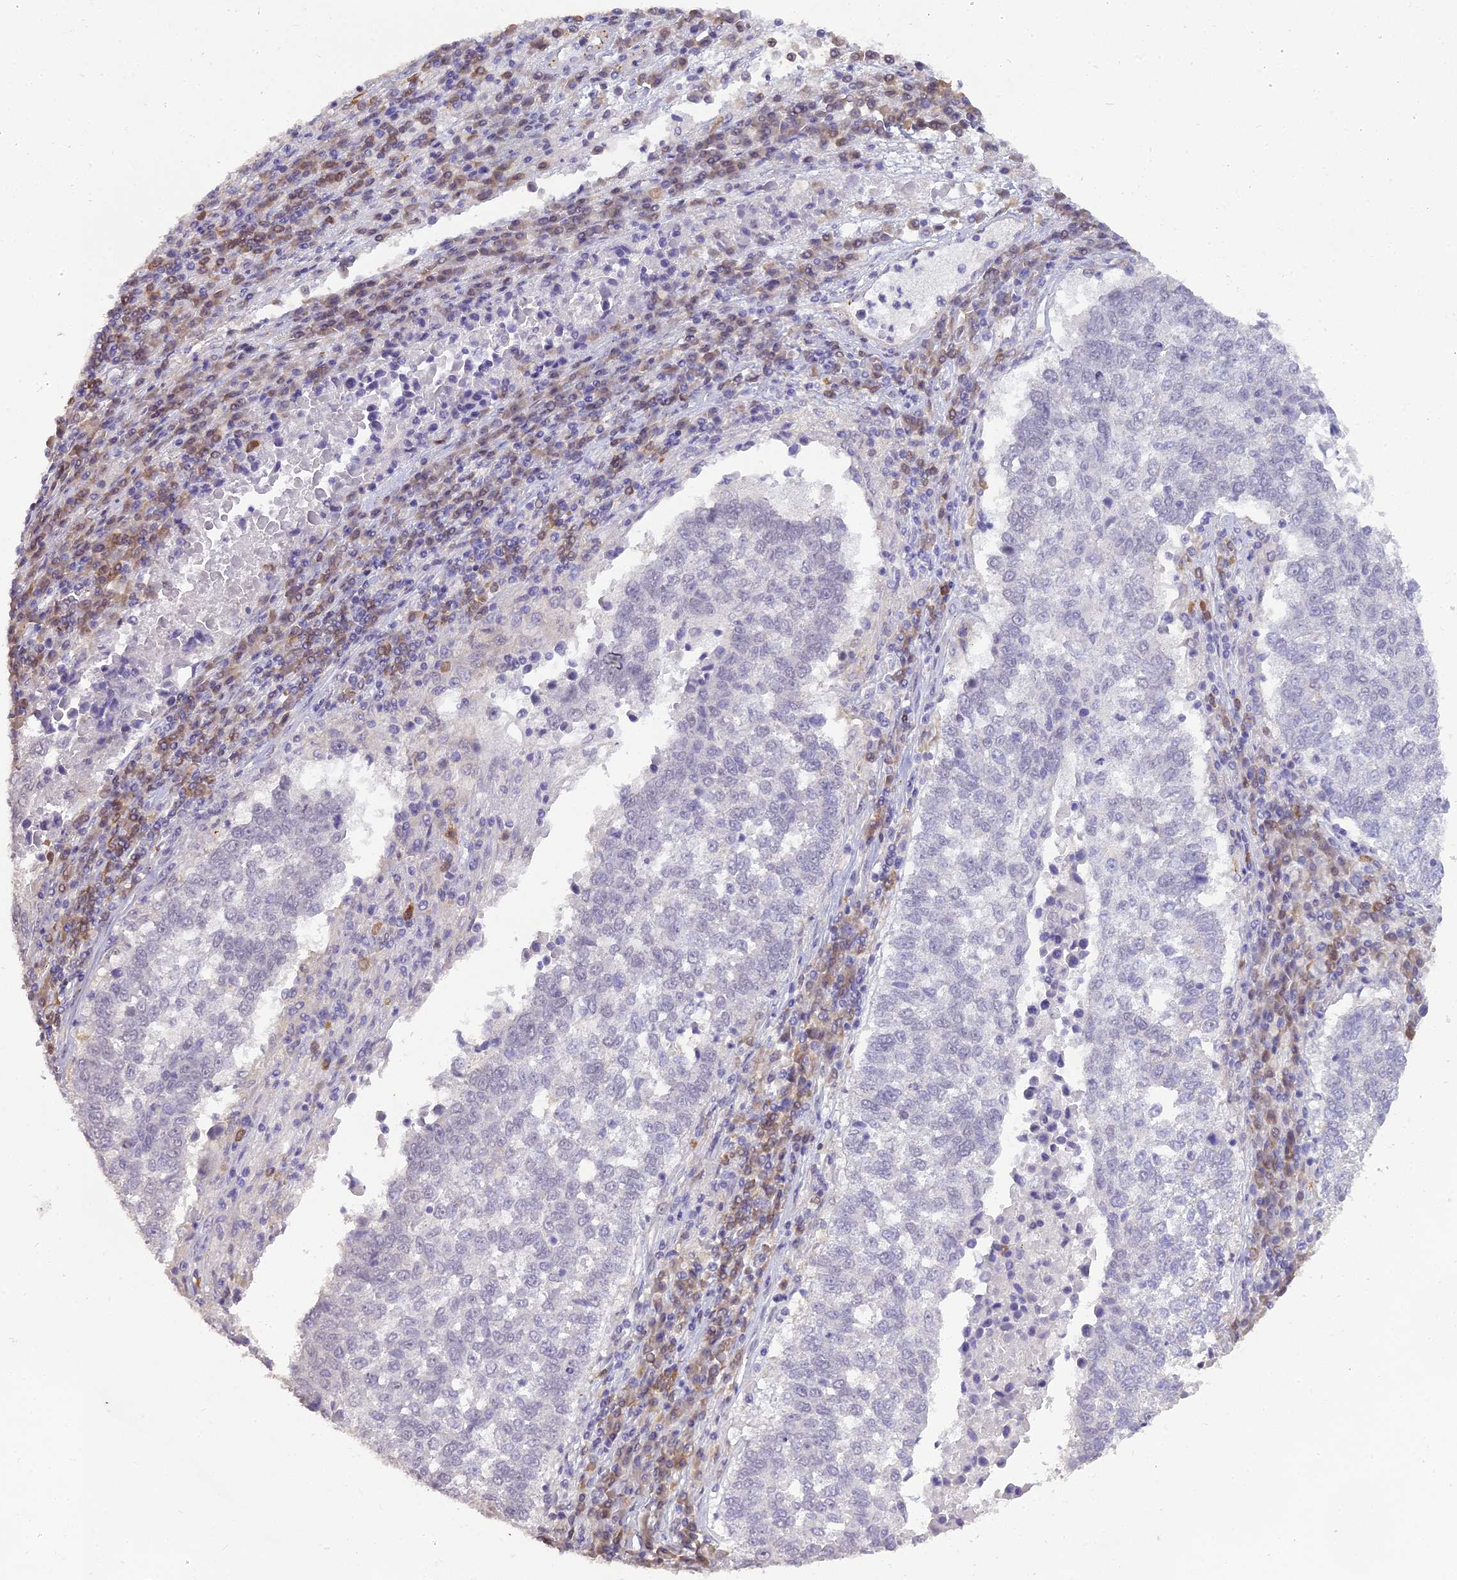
{"staining": {"intensity": "negative", "quantity": "none", "location": "none"}, "tissue": "lung cancer", "cell_type": "Tumor cells", "image_type": "cancer", "snomed": [{"axis": "morphology", "description": "Squamous cell carcinoma, NOS"}, {"axis": "topography", "description": "Lung"}], "caption": "IHC of human lung cancer (squamous cell carcinoma) exhibits no staining in tumor cells.", "gene": "BLNK", "patient": {"sex": "male", "age": 73}}